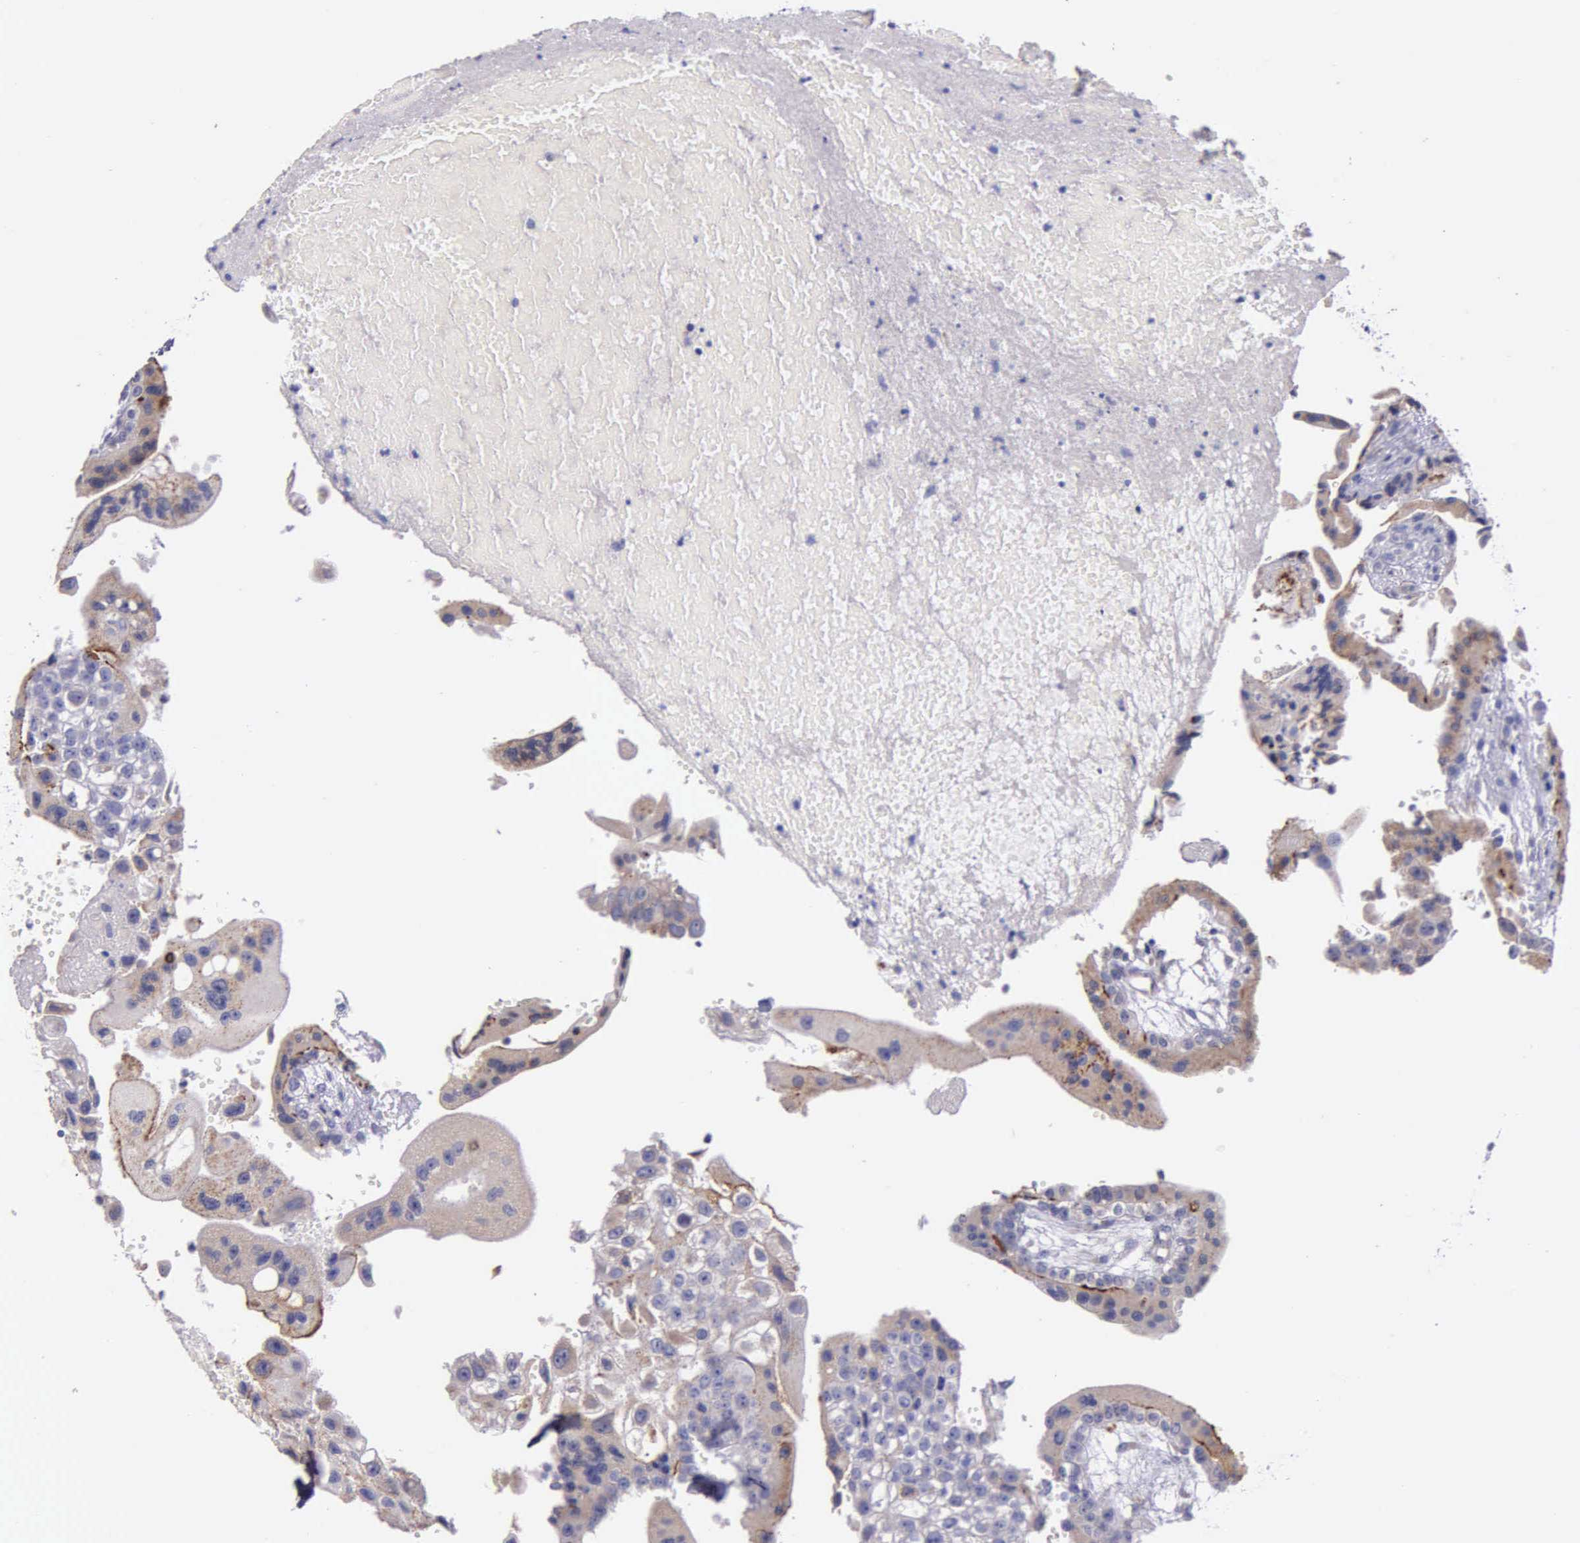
{"staining": {"intensity": "weak", "quantity": "25%-75%", "location": "cytoplasmic/membranous"}, "tissue": "placenta", "cell_type": "Decidual cells", "image_type": "normal", "snomed": [{"axis": "morphology", "description": "Normal tissue, NOS"}, {"axis": "topography", "description": "Placenta"}], "caption": "Immunohistochemistry (IHC) of benign placenta displays low levels of weak cytoplasmic/membranous positivity in approximately 25%-75% of decidual cells.", "gene": "CTAGE15", "patient": {"sex": "female", "age": 34}}